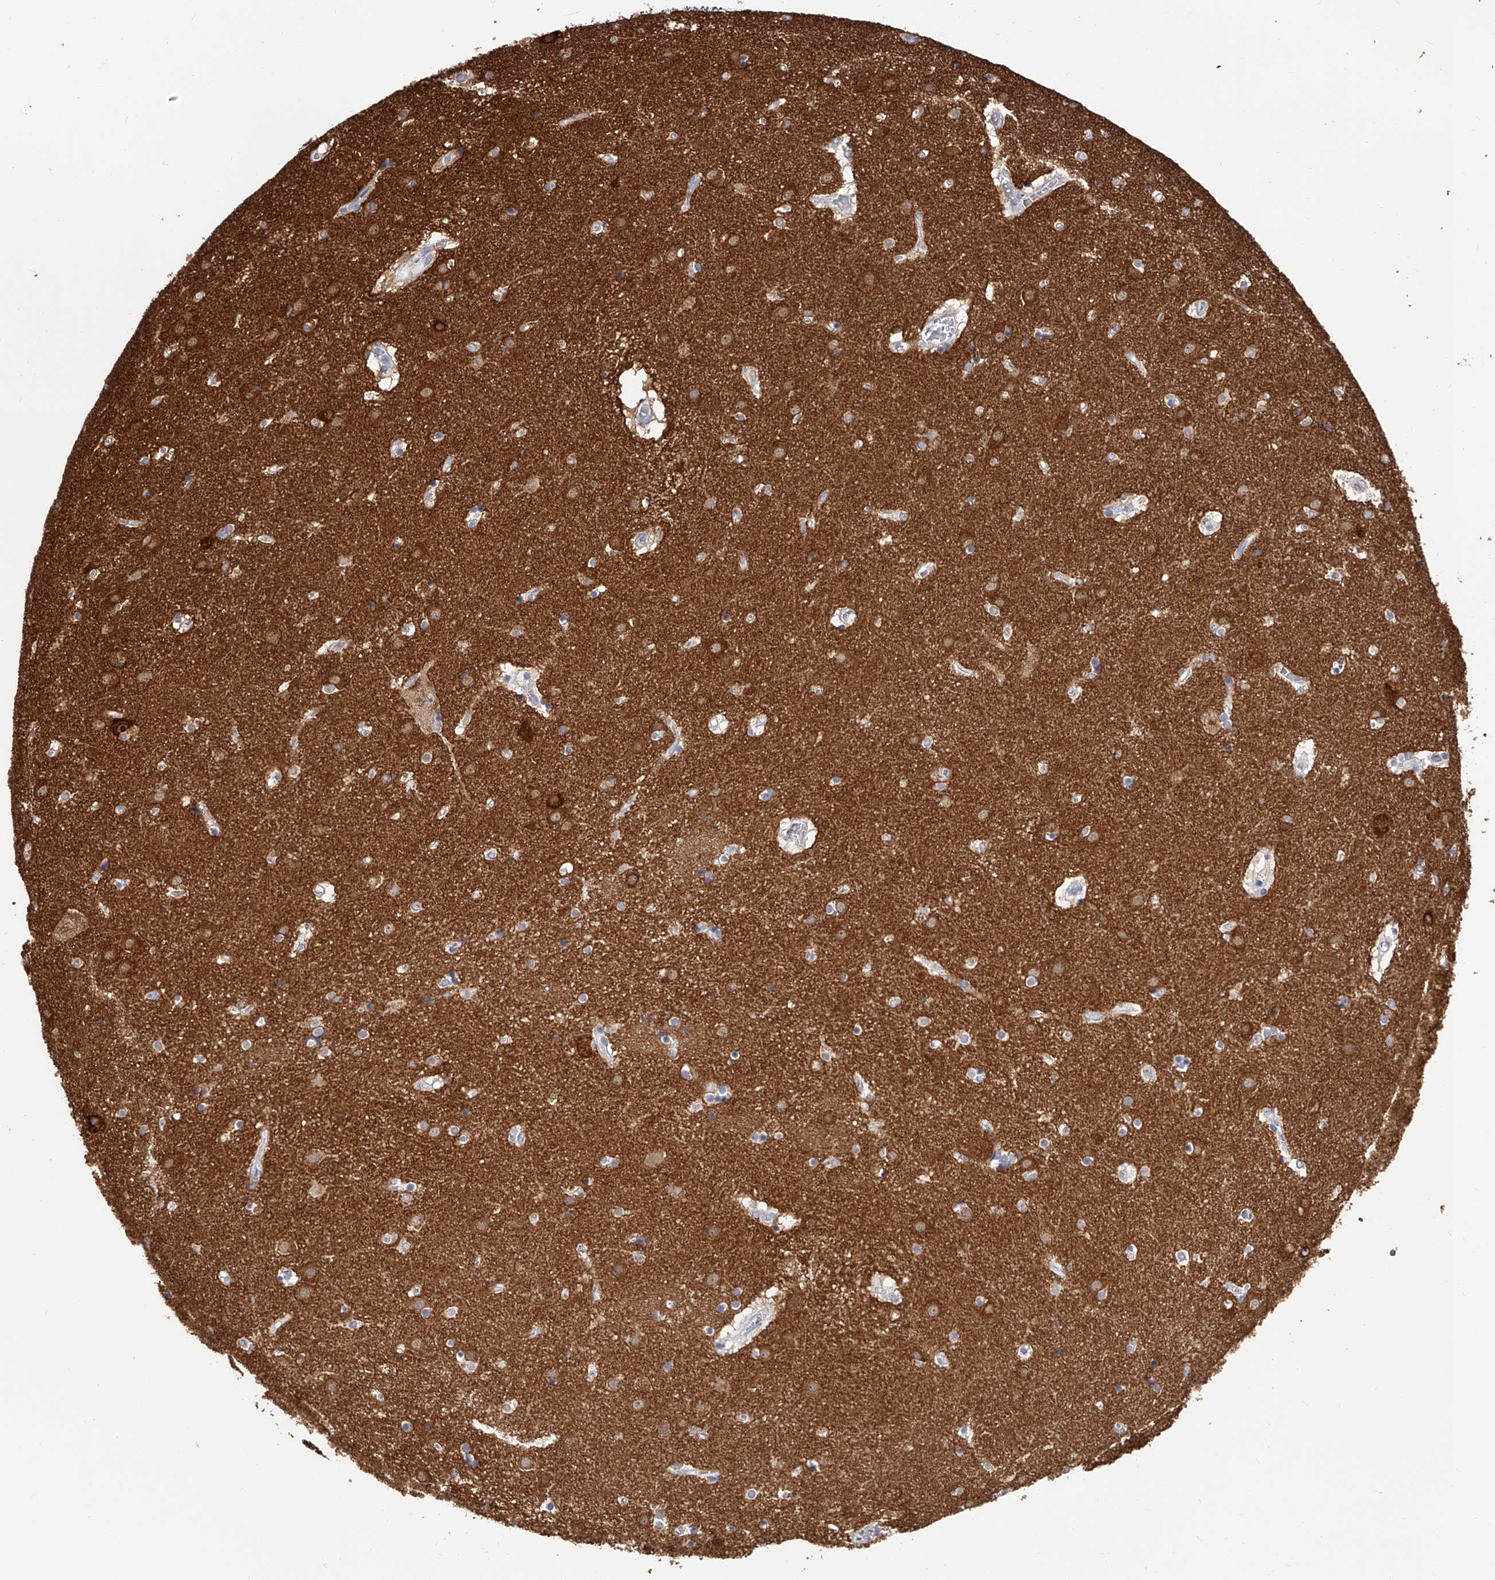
{"staining": {"intensity": "weak", "quantity": "25%-75%", "location": "cytoplasmic/membranous"}, "tissue": "caudate", "cell_type": "Glial cells", "image_type": "normal", "snomed": [{"axis": "morphology", "description": "Normal tissue, NOS"}, {"axis": "topography", "description": "Lateral ventricle wall"}], "caption": "Caudate stained with a brown dye reveals weak cytoplasmic/membranous positive staining in approximately 25%-75% of glial cells.", "gene": "PACSIN1", "patient": {"sex": "male", "age": 70}}